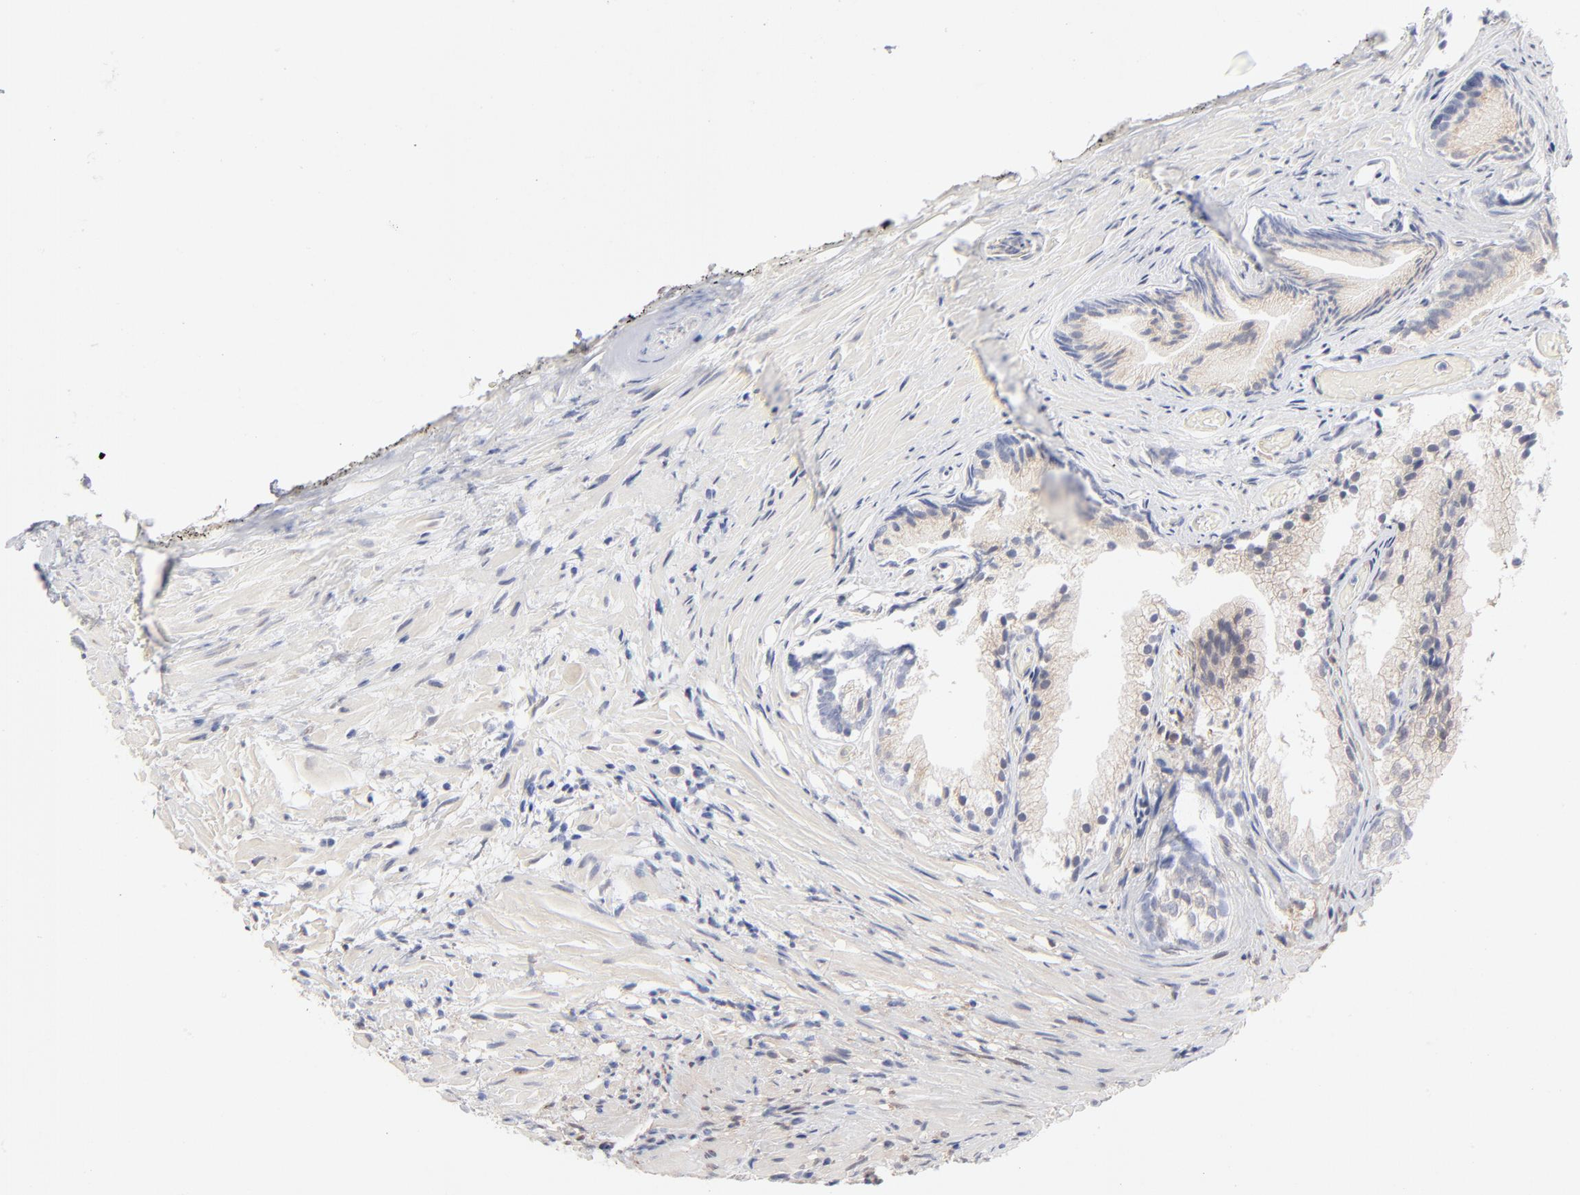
{"staining": {"intensity": "weak", "quantity": ">75%", "location": "cytoplasmic/membranous"}, "tissue": "prostate", "cell_type": "Glandular cells", "image_type": "normal", "snomed": [{"axis": "morphology", "description": "Normal tissue, NOS"}, {"axis": "topography", "description": "Prostate"}], "caption": "Protein staining of unremarkable prostate demonstrates weak cytoplasmic/membranous expression in about >75% of glandular cells.", "gene": "ARRB1", "patient": {"sex": "male", "age": 76}}